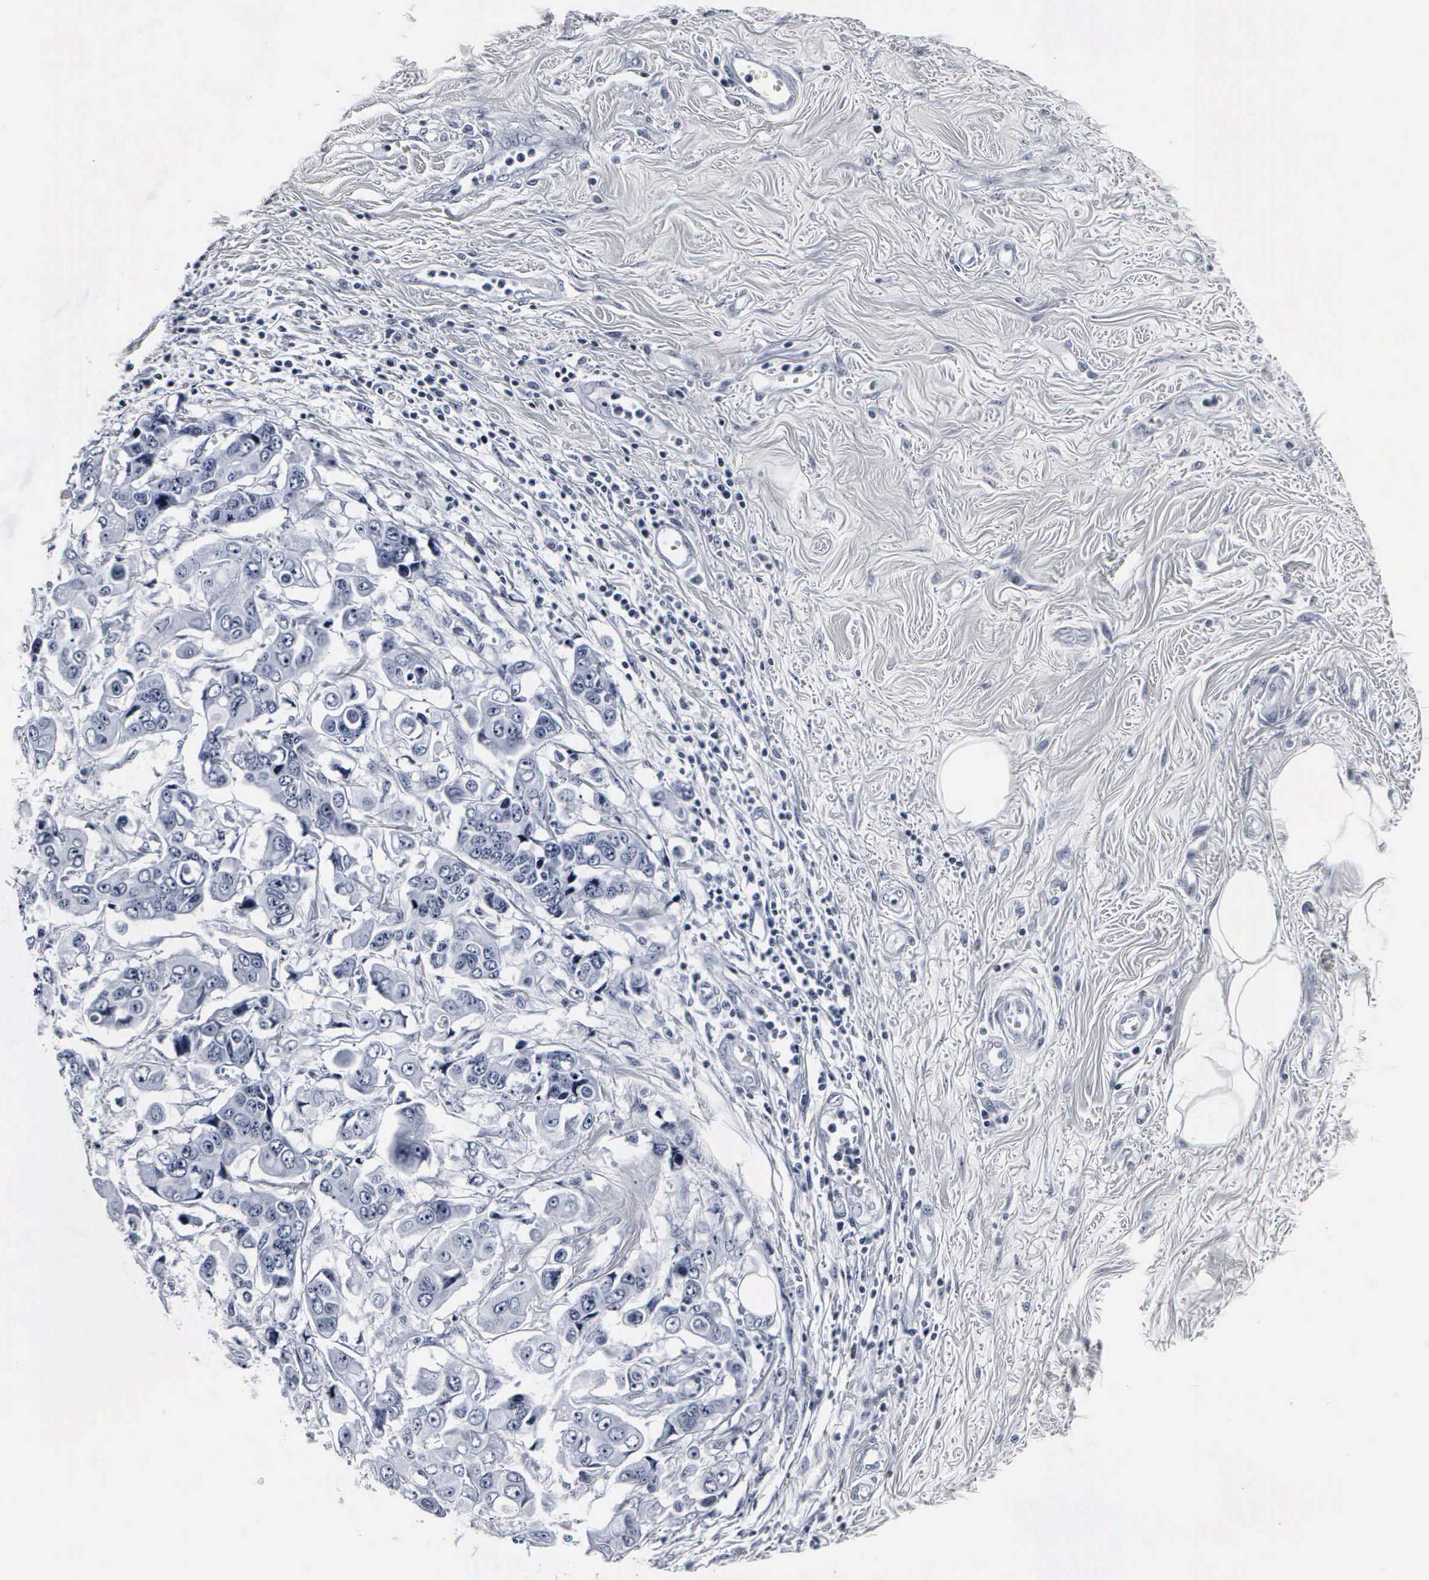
{"staining": {"intensity": "negative", "quantity": "none", "location": "none"}, "tissue": "stomach cancer", "cell_type": "Tumor cells", "image_type": "cancer", "snomed": [{"axis": "morphology", "description": "Adenocarcinoma, NOS"}, {"axis": "topography", "description": "Stomach, upper"}], "caption": "Tumor cells are negative for brown protein staining in stomach cancer (adenocarcinoma). (DAB (3,3'-diaminobenzidine) immunohistochemistry with hematoxylin counter stain).", "gene": "DGCR2", "patient": {"sex": "male", "age": 80}}